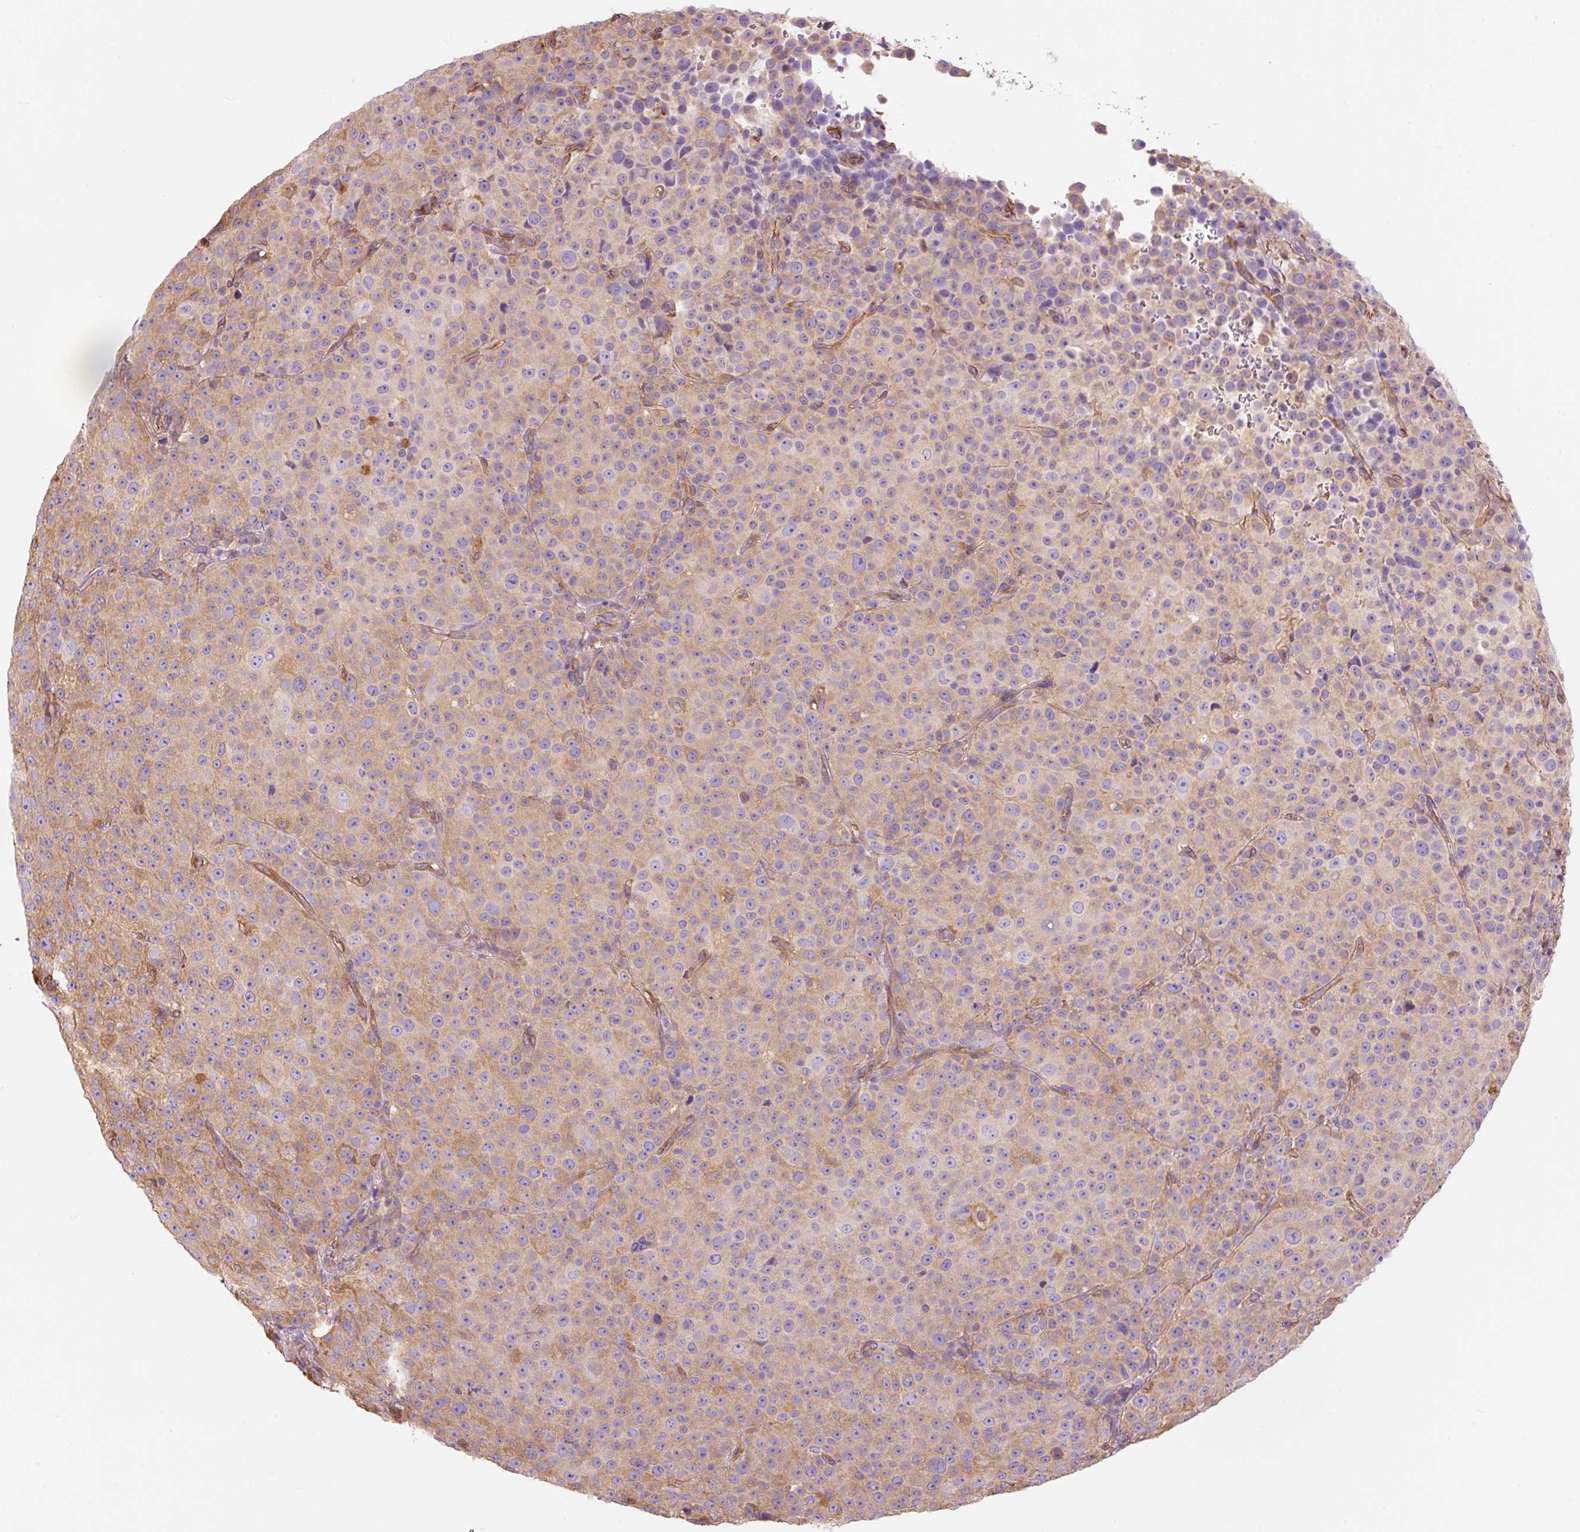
{"staining": {"intensity": "weak", "quantity": "<25%", "location": "cytoplasmic/membranous"}, "tissue": "melanoma", "cell_type": "Tumor cells", "image_type": "cancer", "snomed": [{"axis": "morphology", "description": "Malignant melanoma, Metastatic site"}, {"axis": "topography", "description": "Skin"}, {"axis": "topography", "description": "Lymph node"}], "caption": "Tumor cells are negative for protein expression in human malignant melanoma (metastatic site).", "gene": "IL10RB", "patient": {"sex": "male", "age": 66}}